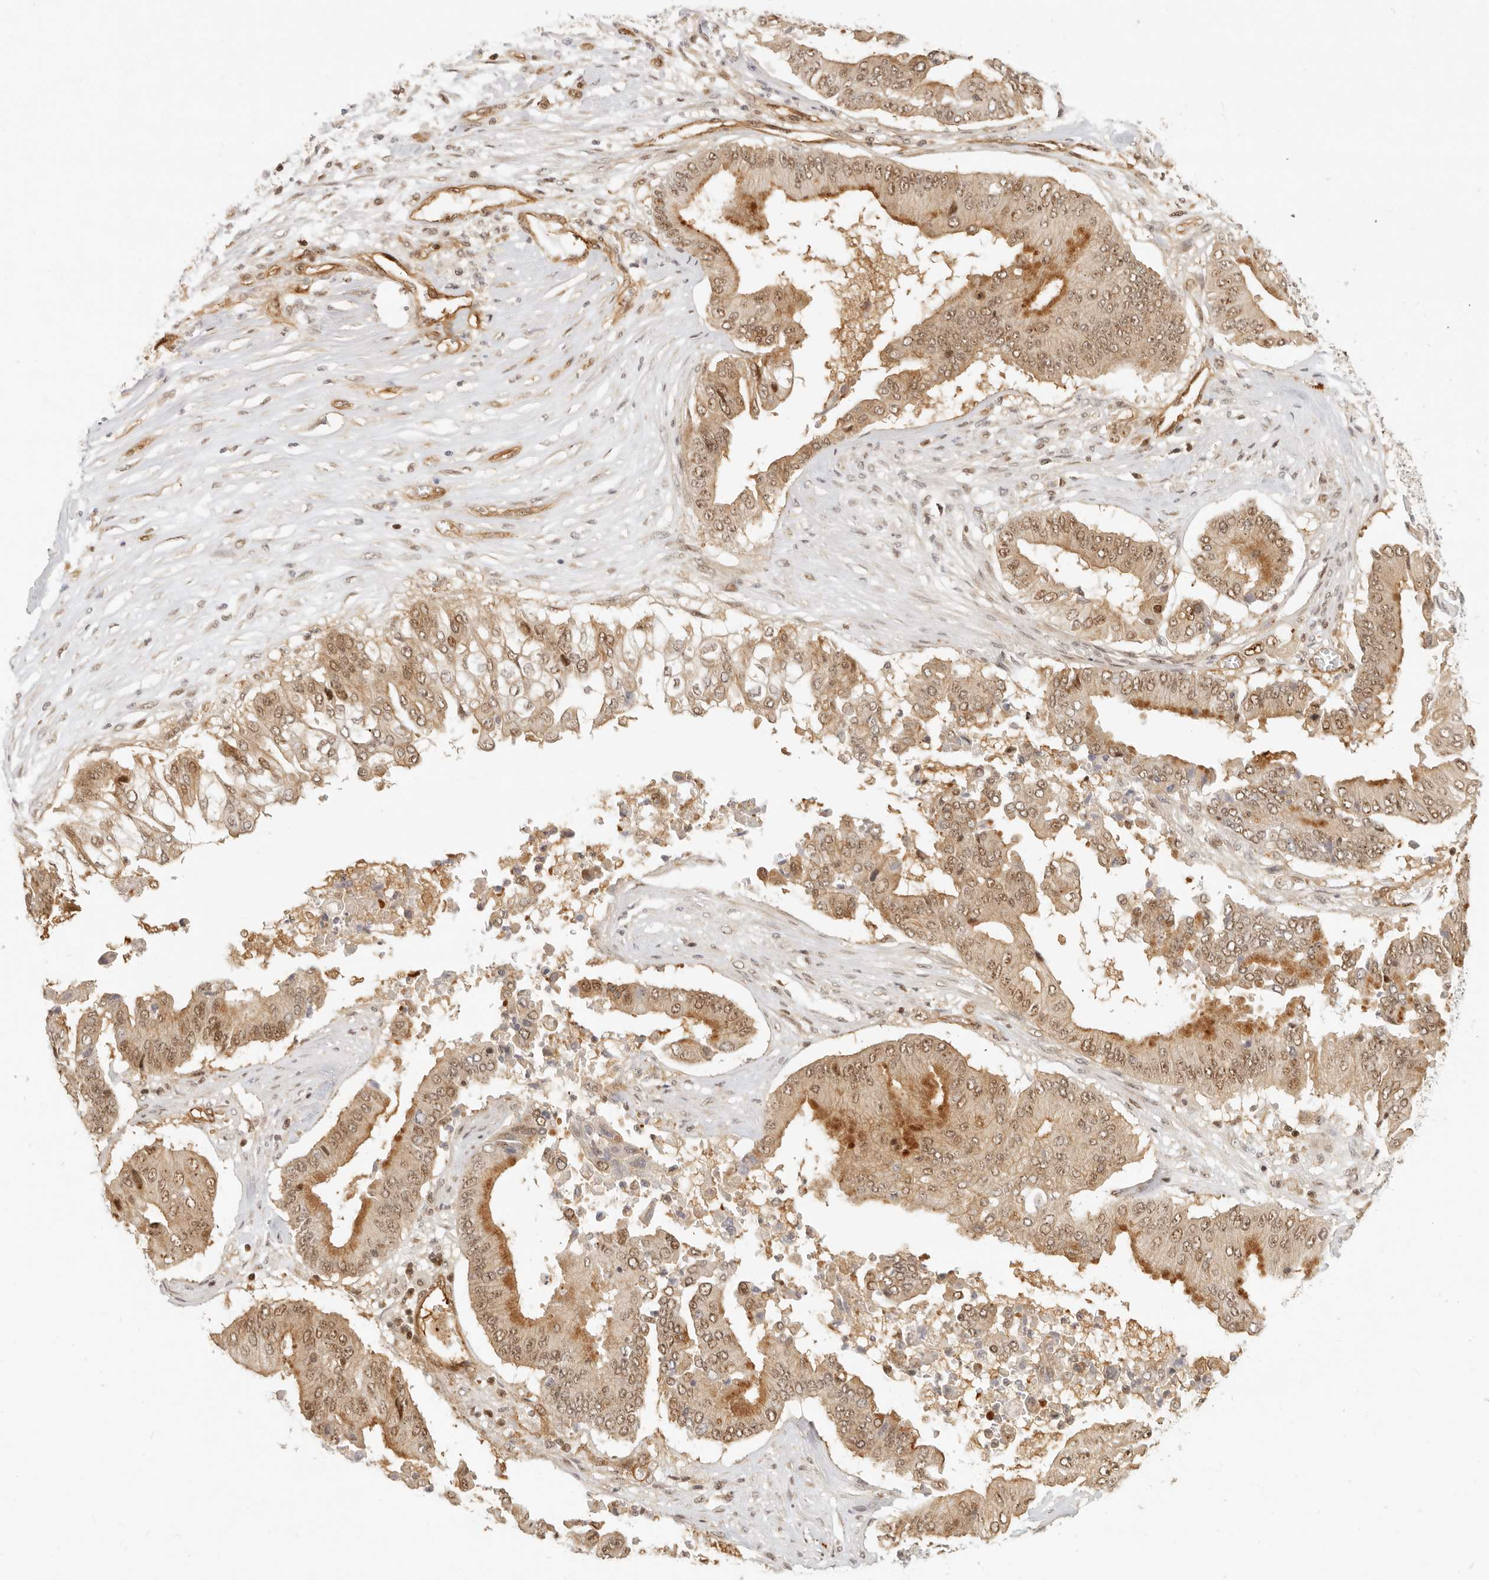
{"staining": {"intensity": "moderate", "quantity": ">75%", "location": "cytoplasmic/membranous,nuclear"}, "tissue": "pancreatic cancer", "cell_type": "Tumor cells", "image_type": "cancer", "snomed": [{"axis": "morphology", "description": "Adenocarcinoma, NOS"}, {"axis": "topography", "description": "Pancreas"}], "caption": "Brown immunohistochemical staining in human adenocarcinoma (pancreatic) shows moderate cytoplasmic/membranous and nuclear expression in about >75% of tumor cells.", "gene": "BAP1", "patient": {"sex": "female", "age": 77}}